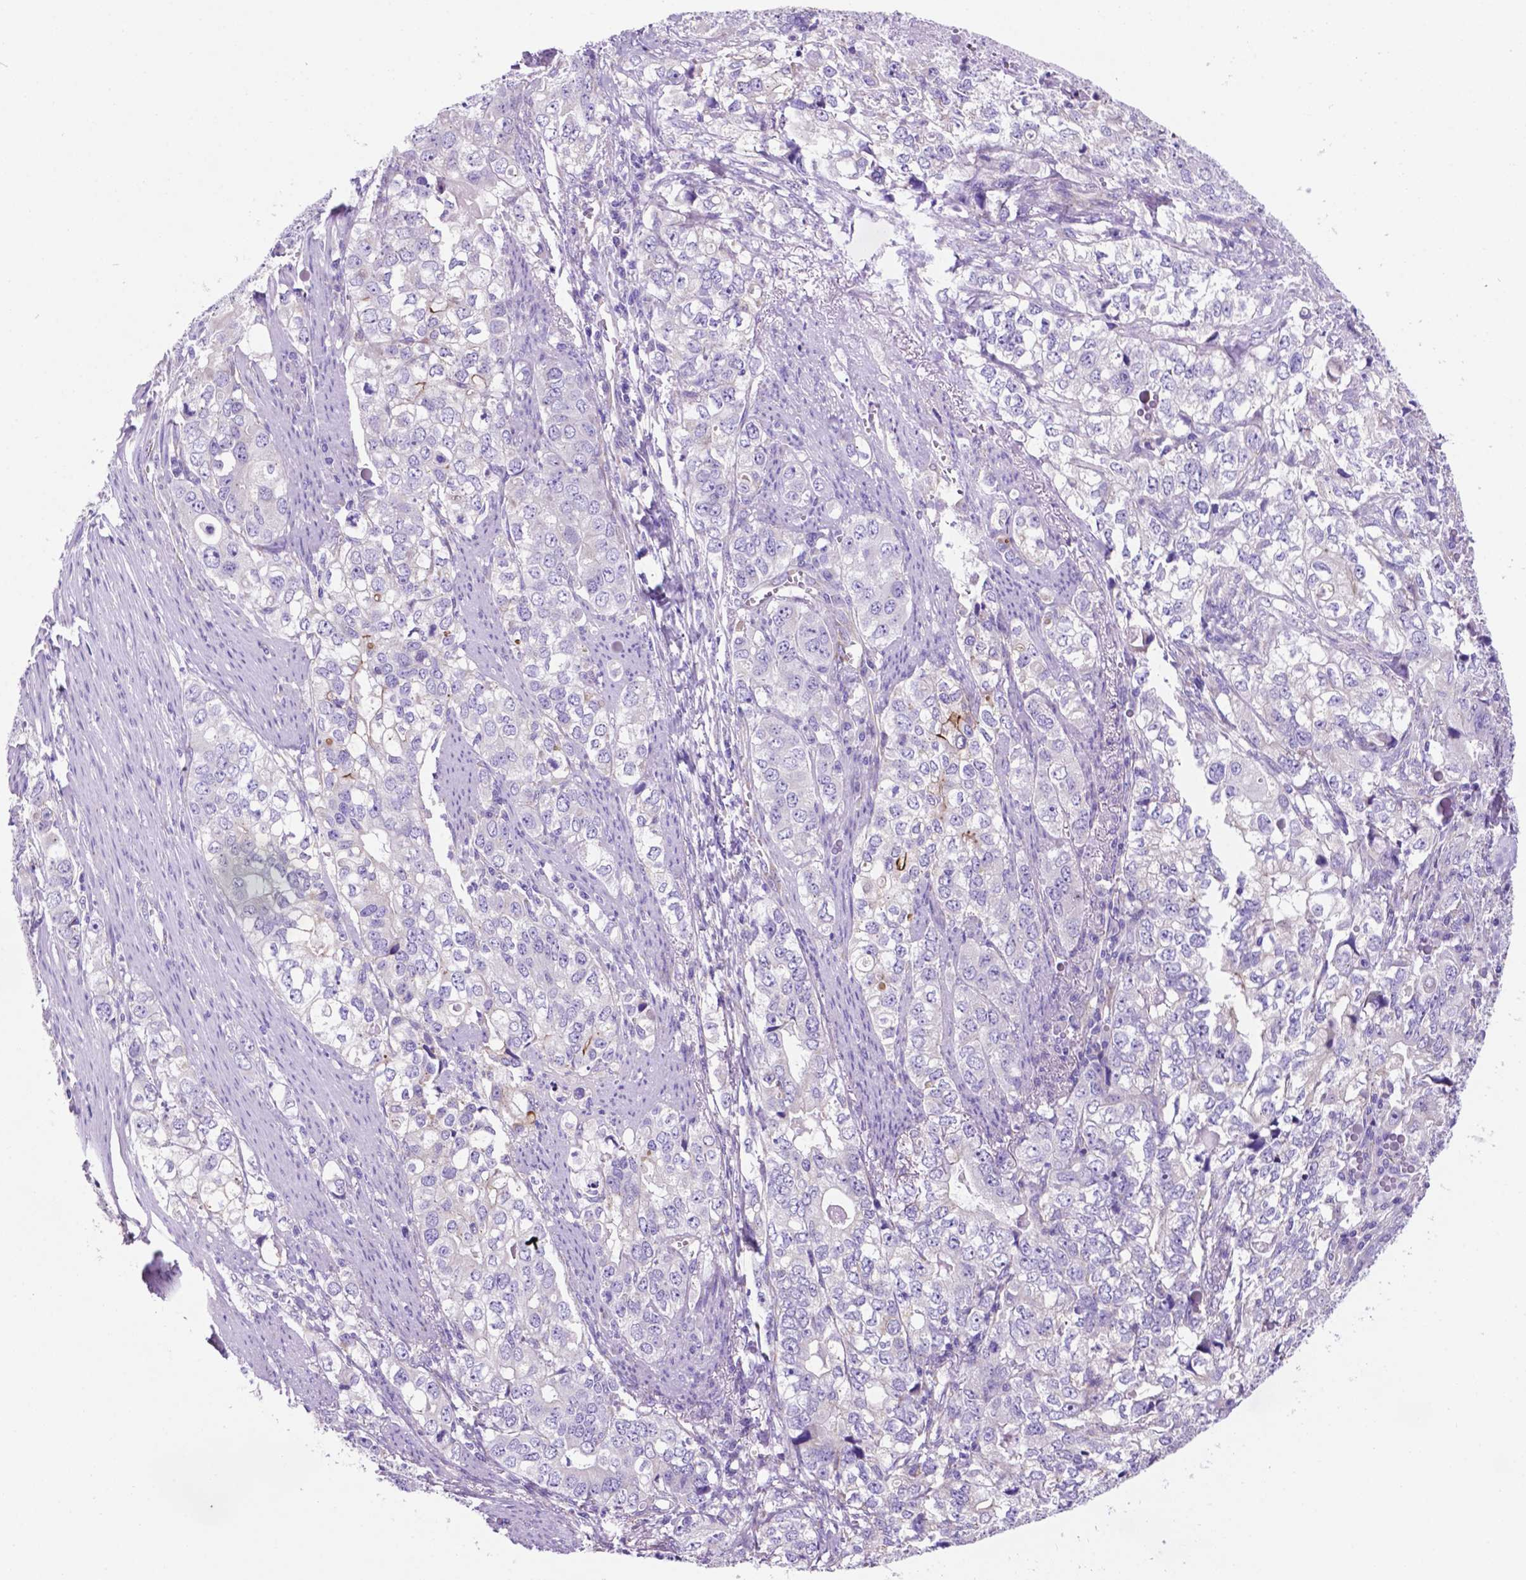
{"staining": {"intensity": "negative", "quantity": "none", "location": "none"}, "tissue": "stomach cancer", "cell_type": "Tumor cells", "image_type": "cancer", "snomed": [{"axis": "morphology", "description": "Adenocarcinoma, NOS"}, {"axis": "topography", "description": "Stomach, lower"}], "caption": "Tumor cells show no significant expression in stomach adenocarcinoma.", "gene": "TMEM121B", "patient": {"sex": "female", "age": 72}}